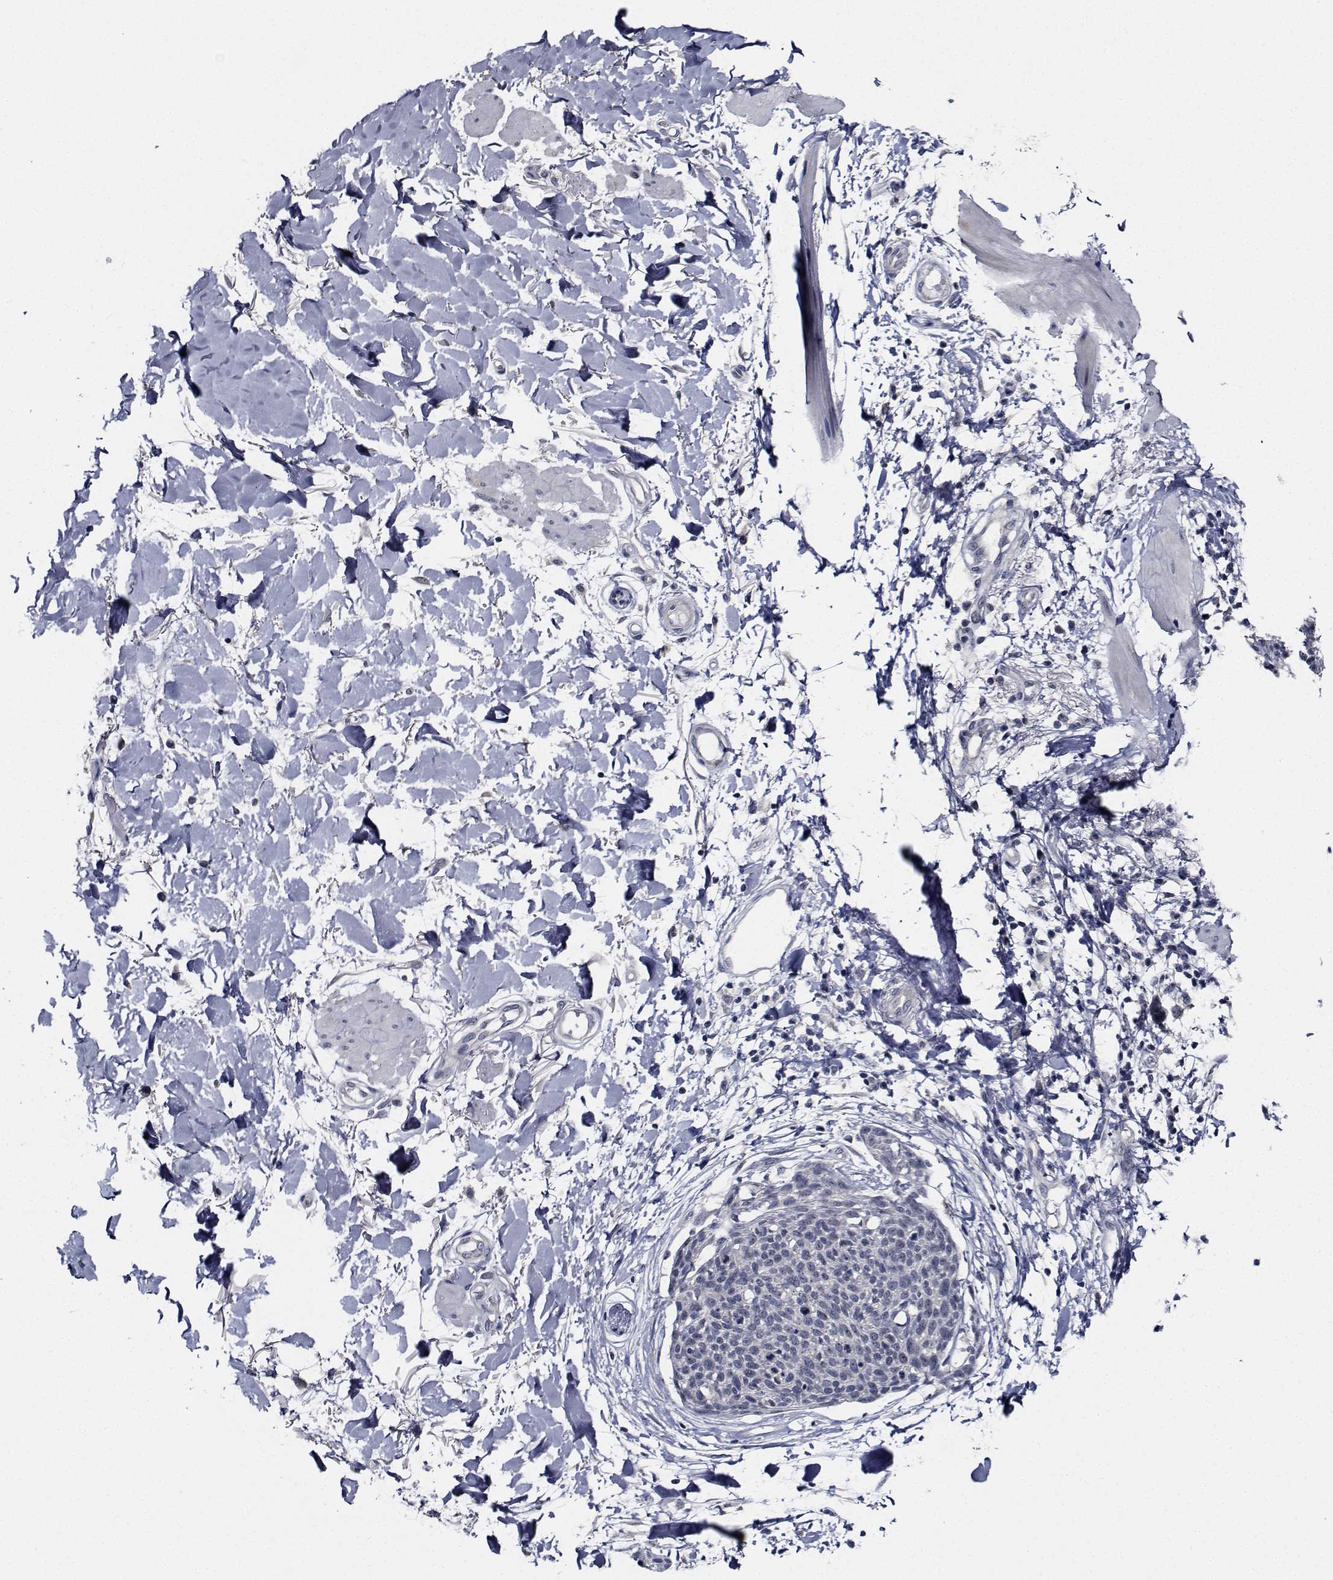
{"staining": {"intensity": "negative", "quantity": "none", "location": "none"}, "tissue": "skin cancer", "cell_type": "Tumor cells", "image_type": "cancer", "snomed": [{"axis": "morphology", "description": "Squamous cell carcinoma, NOS"}, {"axis": "topography", "description": "Skin"}, {"axis": "topography", "description": "Vulva"}], "caption": "Micrograph shows no protein expression in tumor cells of skin cancer tissue. The staining was performed using DAB (3,3'-diaminobenzidine) to visualize the protein expression in brown, while the nuclei were stained in blue with hematoxylin (Magnification: 20x).", "gene": "NVL", "patient": {"sex": "female", "age": 75}}